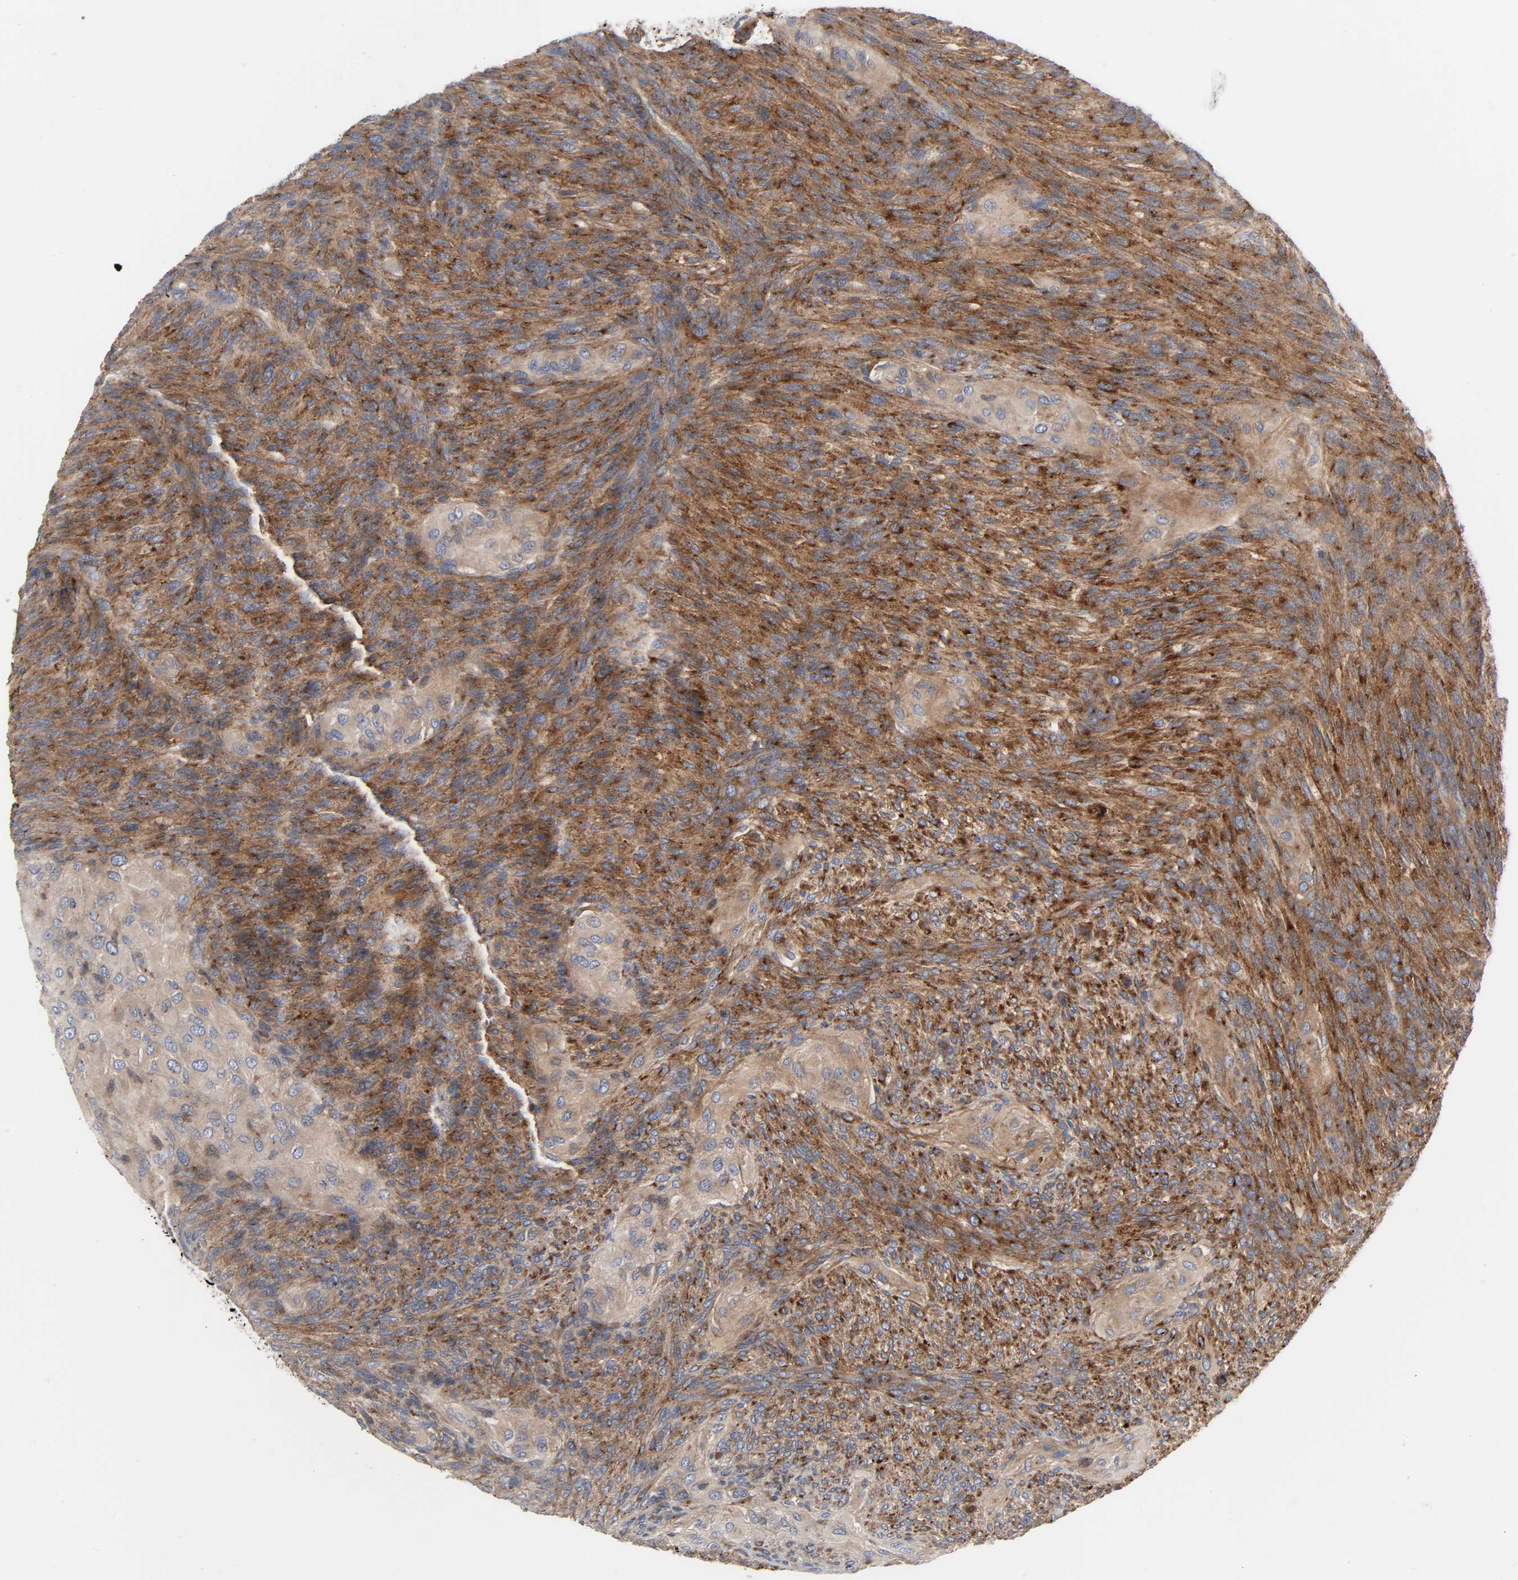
{"staining": {"intensity": "moderate", "quantity": ">75%", "location": "cytoplasmic/membranous"}, "tissue": "glioma", "cell_type": "Tumor cells", "image_type": "cancer", "snomed": [{"axis": "morphology", "description": "Glioma, malignant, High grade"}, {"axis": "topography", "description": "Cerebral cortex"}], "caption": "Glioma stained with a brown dye reveals moderate cytoplasmic/membranous positive expression in about >75% of tumor cells.", "gene": "ARHGAP1", "patient": {"sex": "female", "age": 55}}